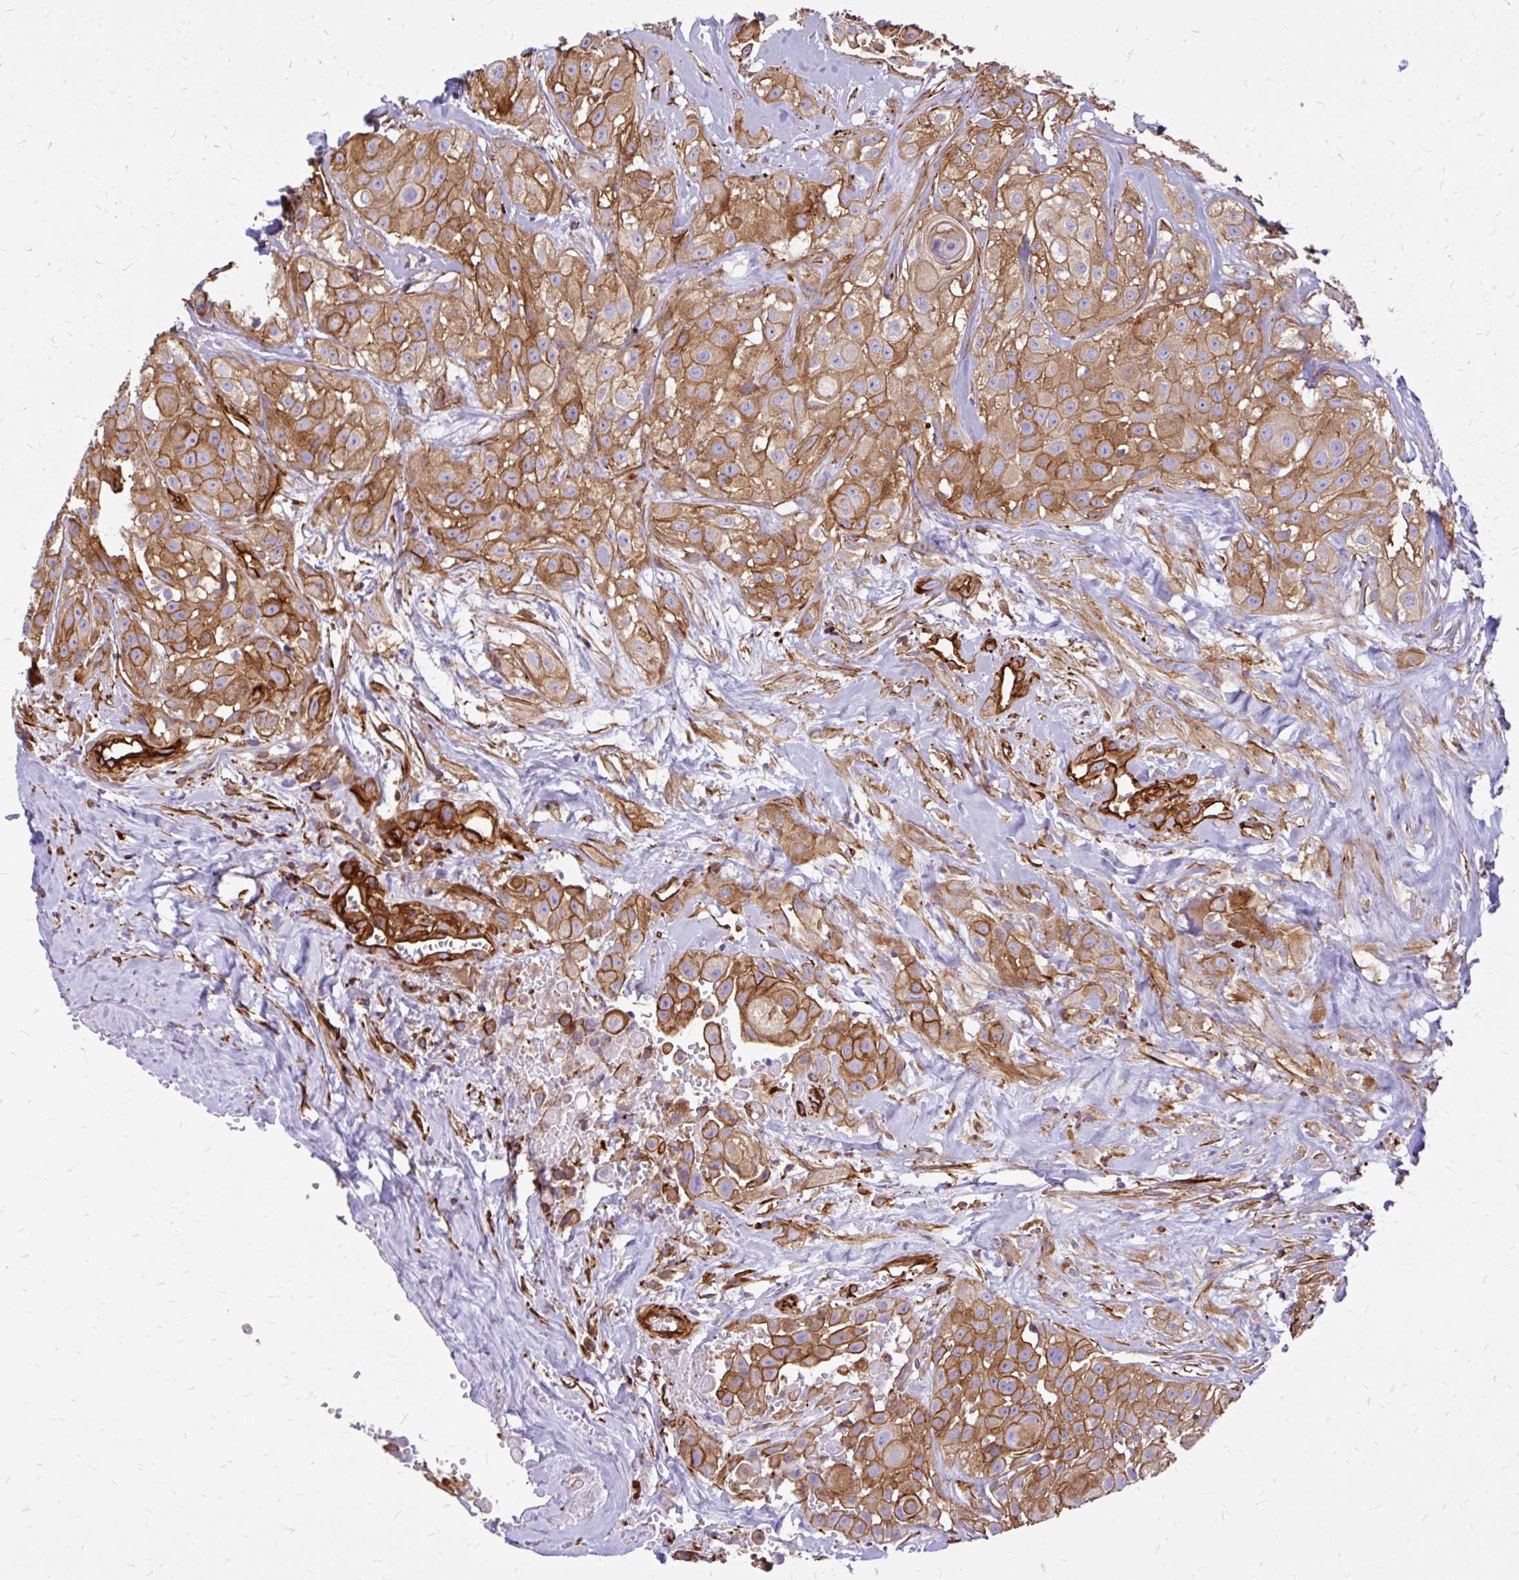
{"staining": {"intensity": "moderate", "quantity": ">75%", "location": "cytoplasmic/membranous"}, "tissue": "head and neck cancer", "cell_type": "Tumor cells", "image_type": "cancer", "snomed": [{"axis": "morphology", "description": "Squamous cell carcinoma, NOS"}, {"axis": "topography", "description": "Head-Neck"}], "caption": "Protein staining of head and neck cancer (squamous cell carcinoma) tissue shows moderate cytoplasmic/membranous expression in approximately >75% of tumor cells. Nuclei are stained in blue.", "gene": "MAP1LC3B", "patient": {"sex": "male", "age": 83}}